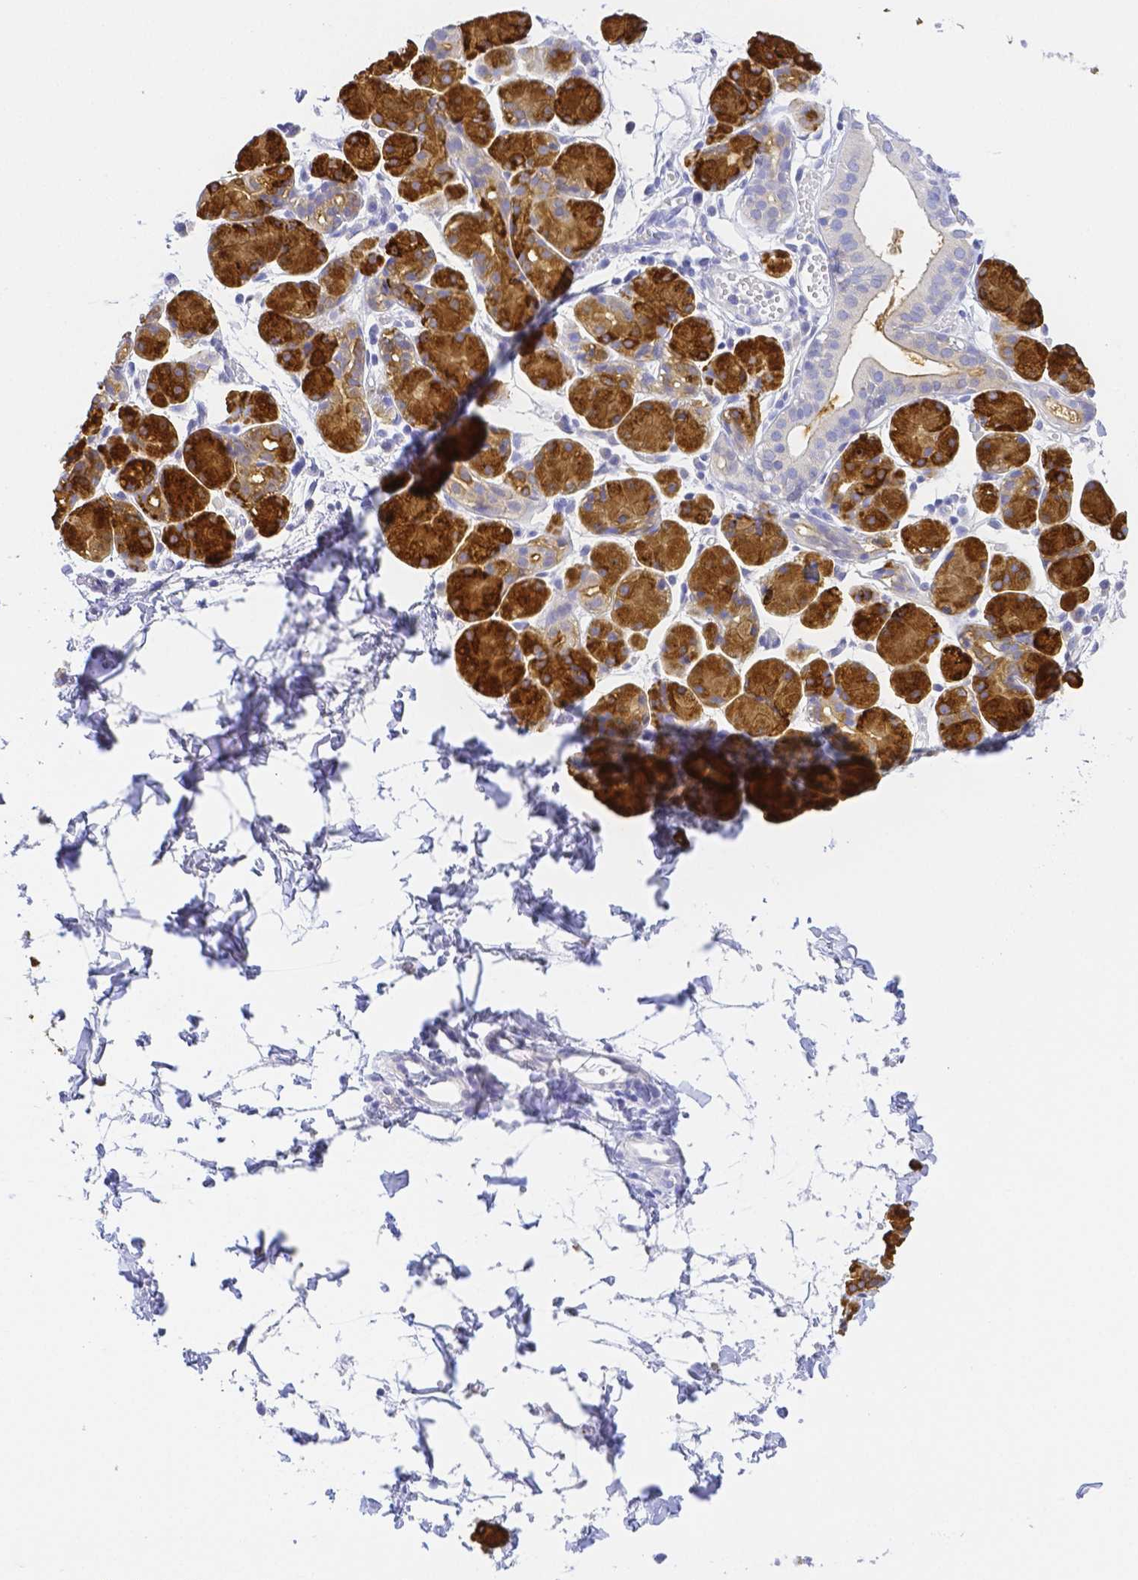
{"staining": {"intensity": "moderate", "quantity": "25%-75%", "location": "cytoplasmic/membranous"}, "tissue": "salivary gland", "cell_type": "Glandular cells", "image_type": "normal", "snomed": [{"axis": "morphology", "description": "Normal tissue, NOS"}, {"axis": "morphology", "description": "Inflammation, NOS"}, {"axis": "topography", "description": "Lymph node"}, {"axis": "topography", "description": "Salivary gland"}], "caption": "Immunohistochemistry (IHC) of normal human salivary gland displays medium levels of moderate cytoplasmic/membranous expression in about 25%-75% of glandular cells.", "gene": "ZG16B", "patient": {"sex": "male", "age": 3}}